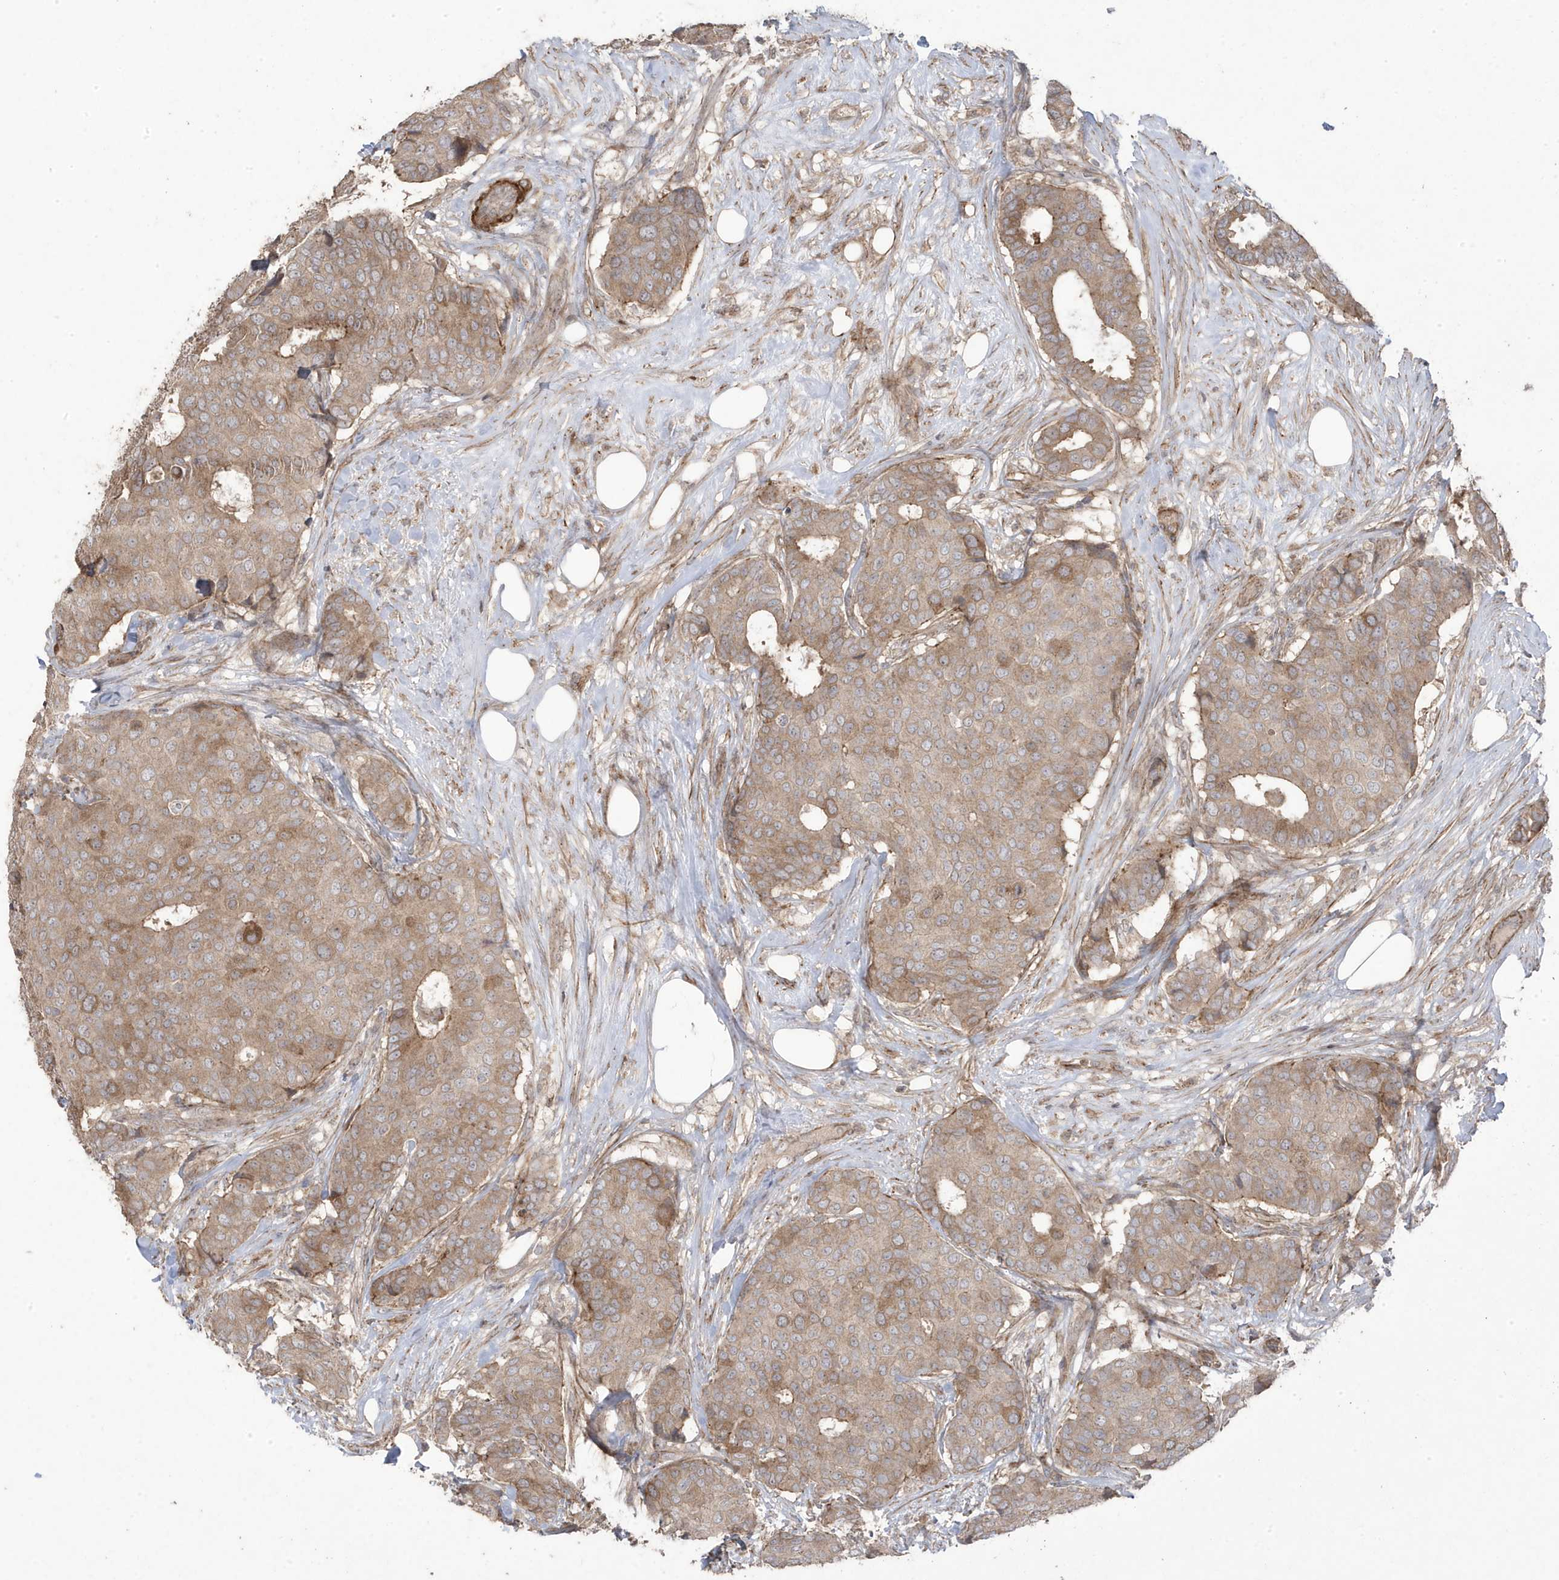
{"staining": {"intensity": "weak", "quantity": ">75%", "location": "cytoplasmic/membranous"}, "tissue": "breast cancer", "cell_type": "Tumor cells", "image_type": "cancer", "snomed": [{"axis": "morphology", "description": "Duct carcinoma"}, {"axis": "topography", "description": "Breast"}], "caption": "IHC of breast cancer (infiltrating ductal carcinoma) shows low levels of weak cytoplasmic/membranous staining in about >75% of tumor cells. (DAB IHC with brightfield microscopy, high magnification).", "gene": "CETN3", "patient": {"sex": "female", "age": 75}}